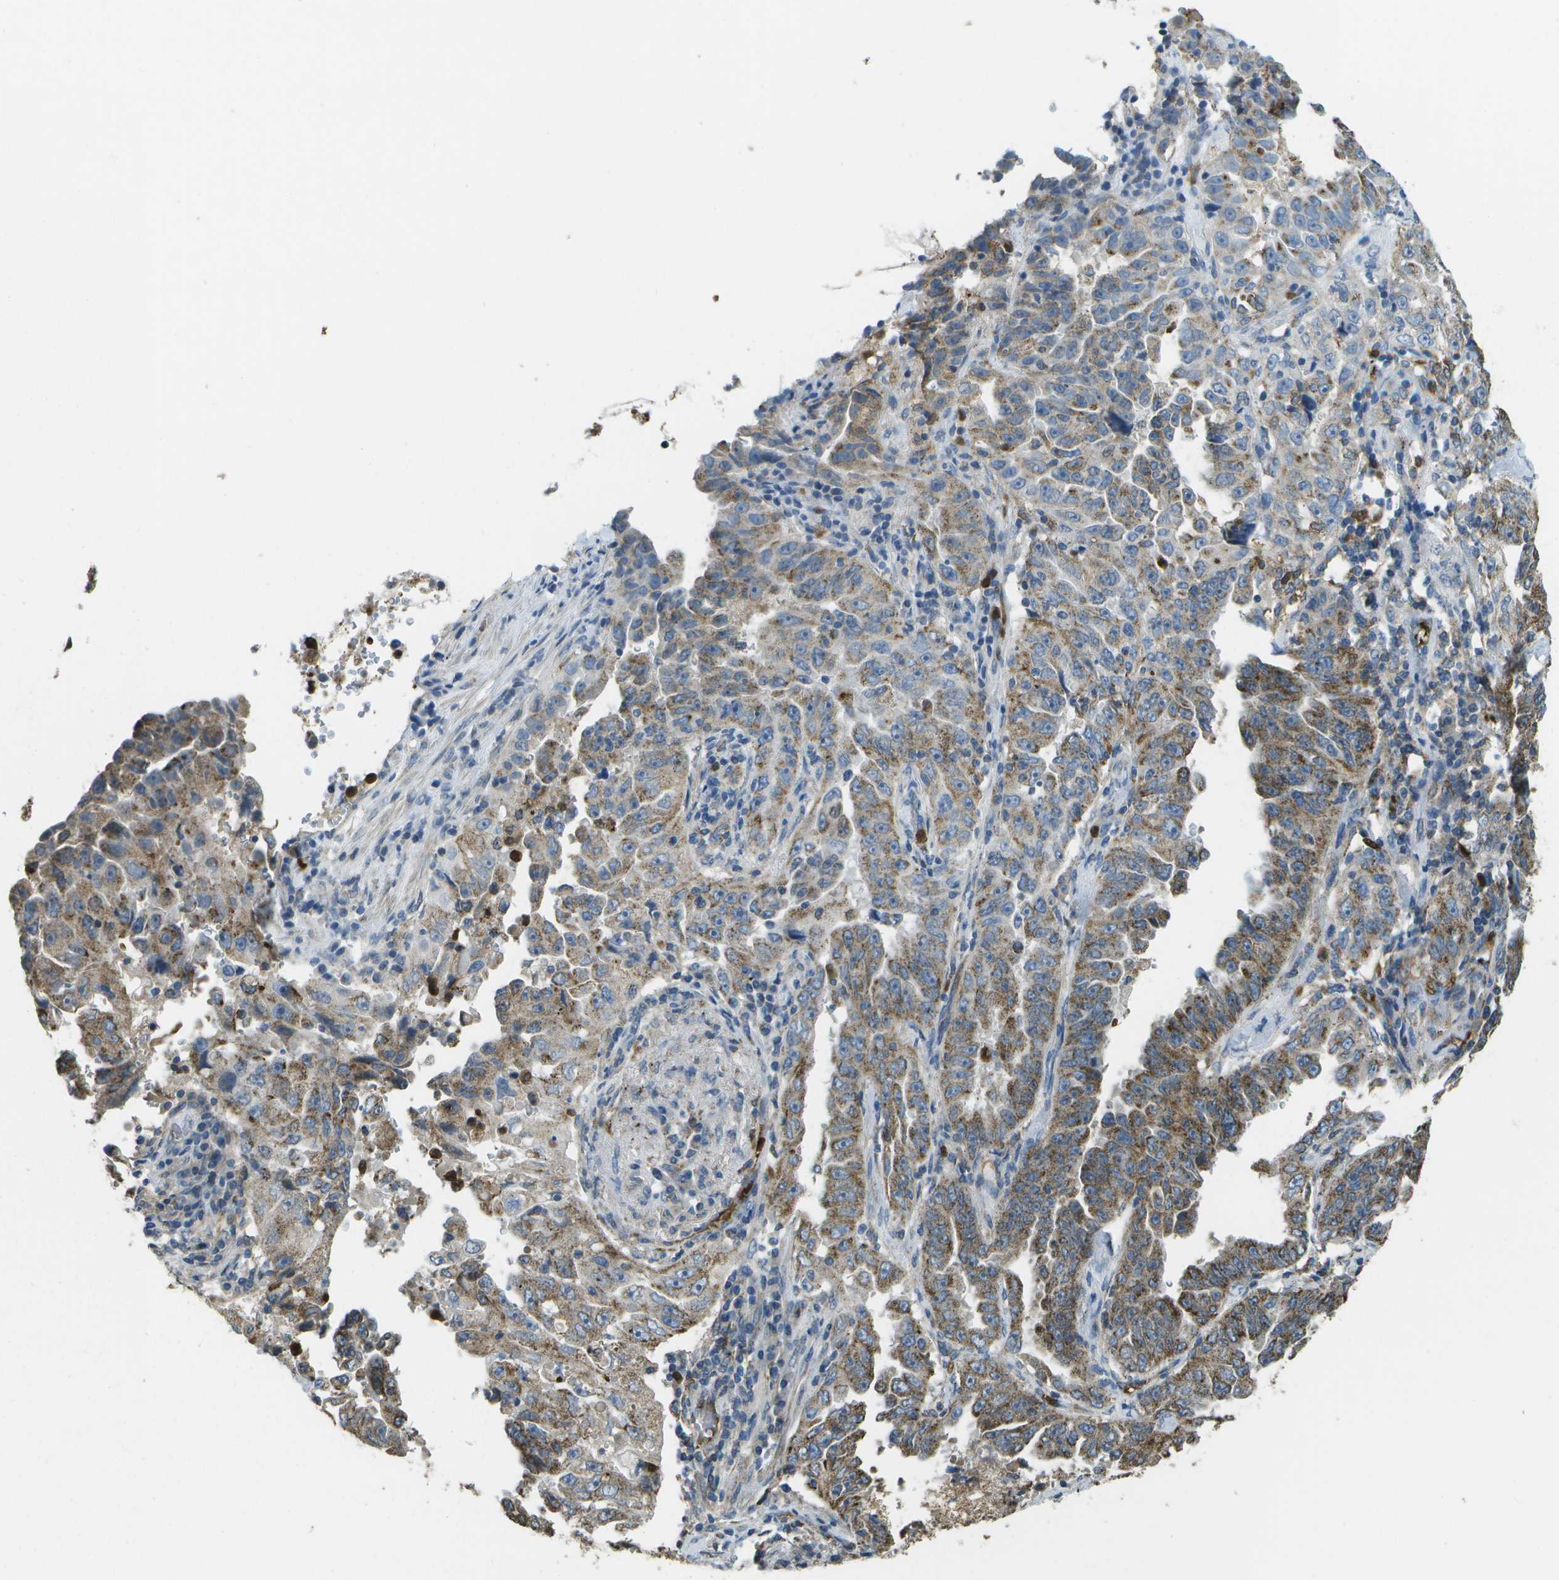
{"staining": {"intensity": "moderate", "quantity": ">75%", "location": "cytoplasmic/membranous"}, "tissue": "lung cancer", "cell_type": "Tumor cells", "image_type": "cancer", "snomed": [{"axis": "morphology", "description": "Adenocarcinoma, NOS"}, {"axis": "topography", "description": "Lung"}], "caption": "Protein expression analysis of lung cancer (adenocarcinoma) demonstrates moderate cytoplasmic/membranous expression in about >75% of tumor cells.", "gene": "CACHD1", "patient": {"sex": "female", "age": 51}}